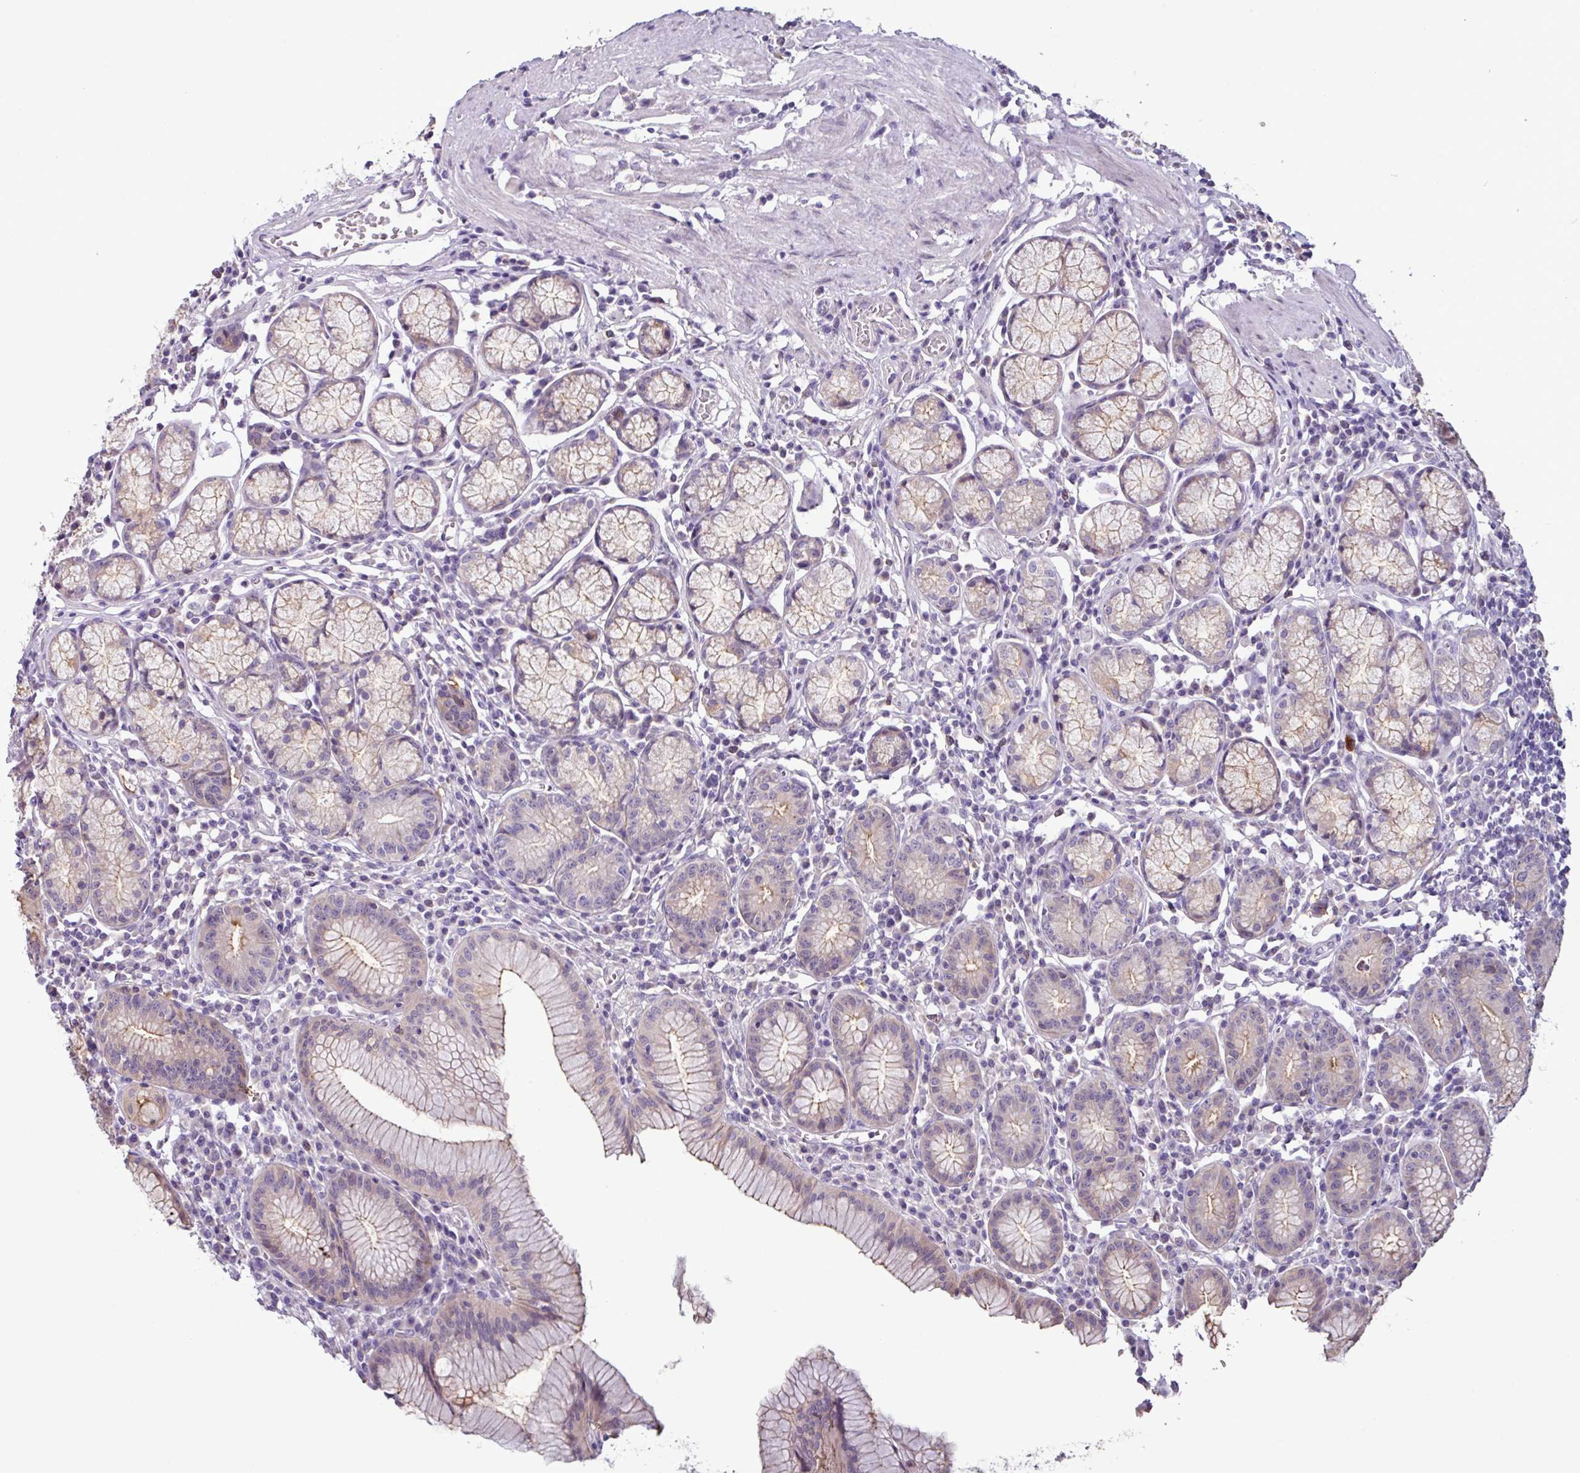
{"staining": {"intensity": "weak", "quantity": "25%-75%", "location": "cytoplasmic/membranous"}, "tissue": "stomach", "cell_type": "Glandular cells", "image_type": "normal", "snomed": [{"axis": "morphology", "description": "Normal tissue, NOS"}, {"axis": "topography", "description": "Stomach"}], "caption": "Immunohistochemistry (IHC) micrograph of normal stomach: human stomach stained using IHC exhibits low levels of weak protein expression localized specifically in the cytoplasmic/membranous of glandular cells, appearing as a cytoplasmic/membranous brown color.", "gene": "PNLDC1", "patient": {"sex": "male", "age": 55}}